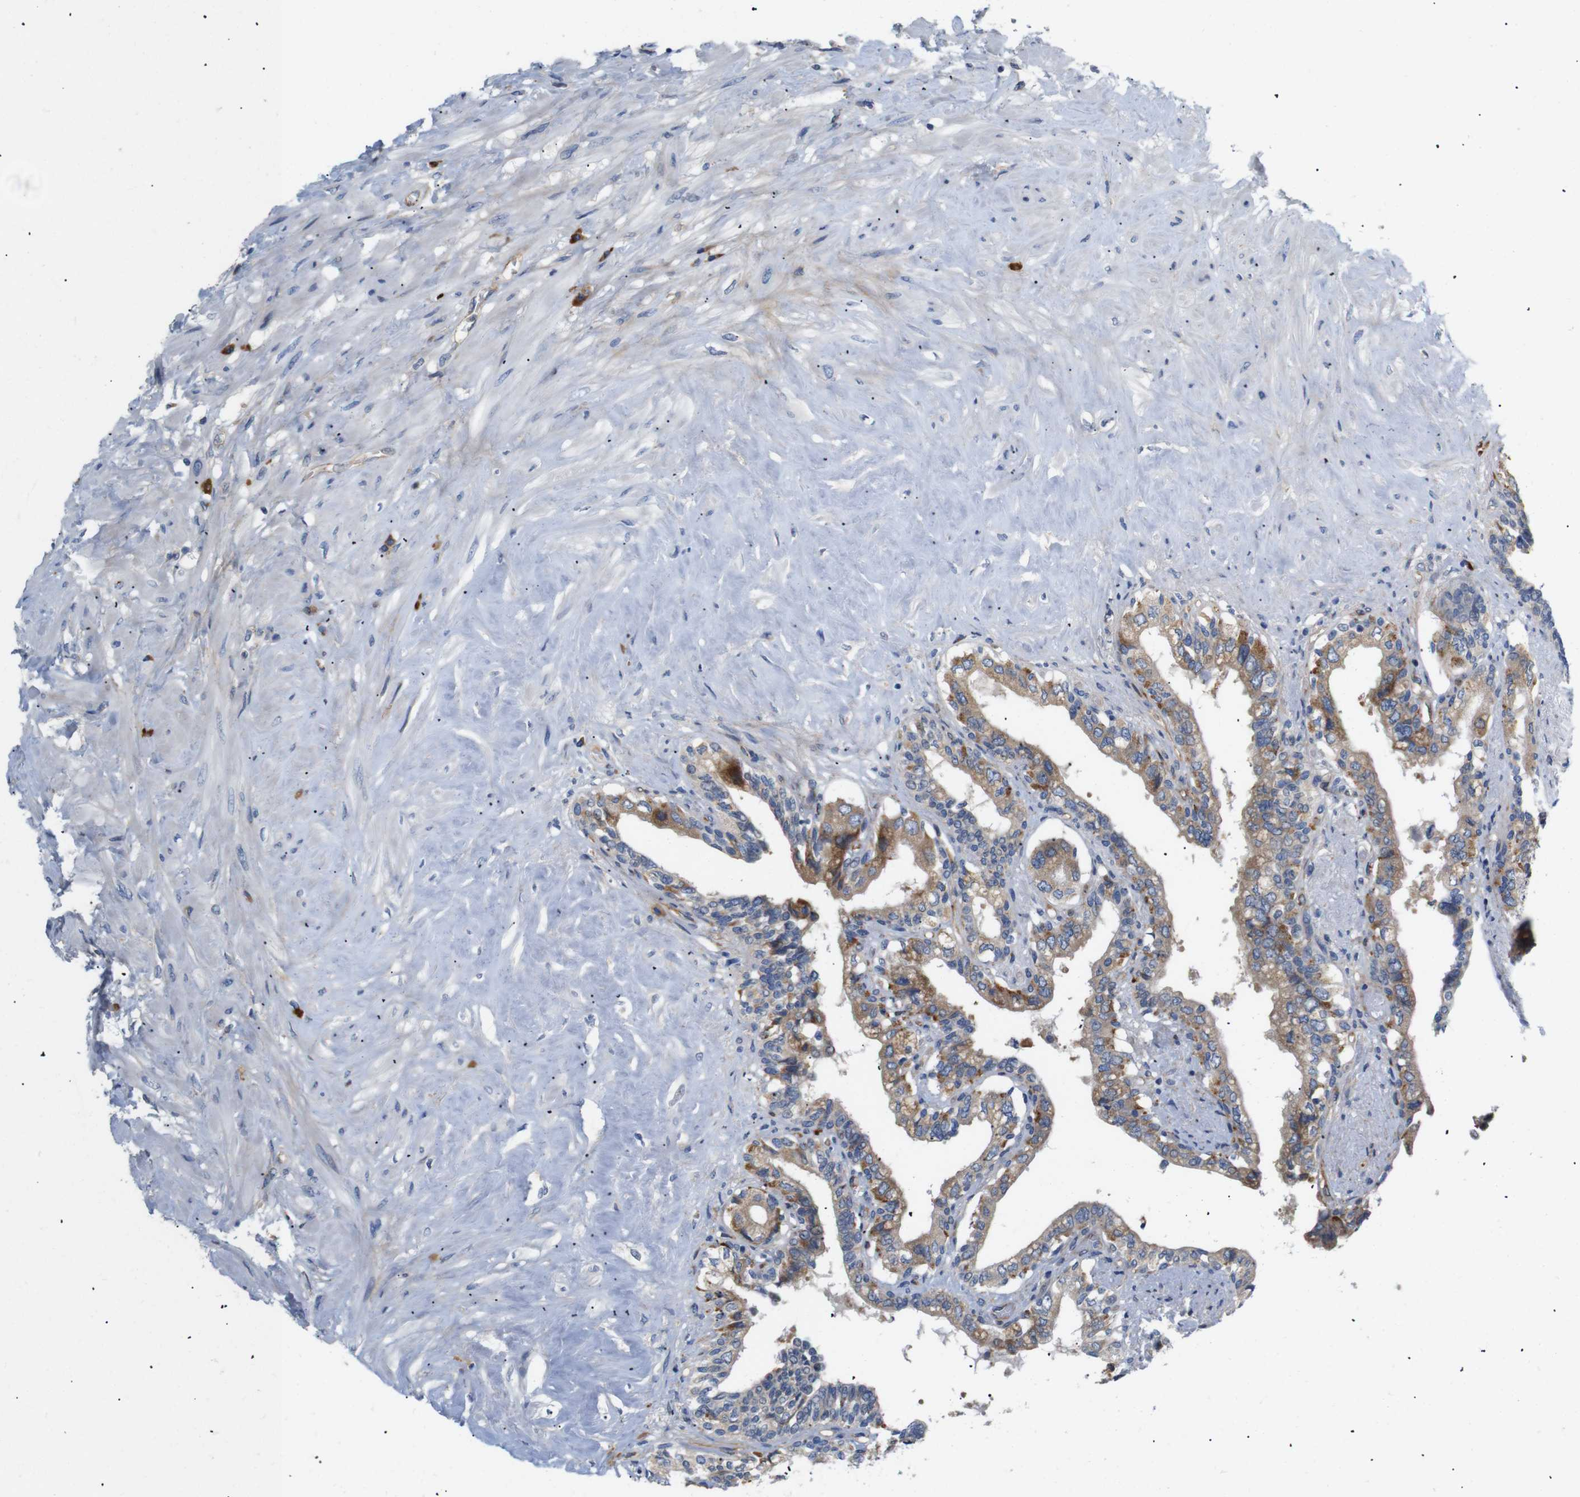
{"staining": {"intensity": "moderate", "quantity": ">75%", "location": "cytoplasmic/membranous"}, "tissue": "seminal vesicle", "cell_type": "Glandular cells", "image_type": "normal", "snomed": [{"axis": "morphology", "description": "Normal tissue, NOS"}, {"axis": "topography", "description": "Seminal veicle"}], "caption": "DAB immunohistochemical staining of normal human seminal vesicle displays moderate cytoplasmic/membranous protein staining in about >75% of glandular cells.", "gene": "UBE2G2", "patient": {"sex": "male", "age": 63}}